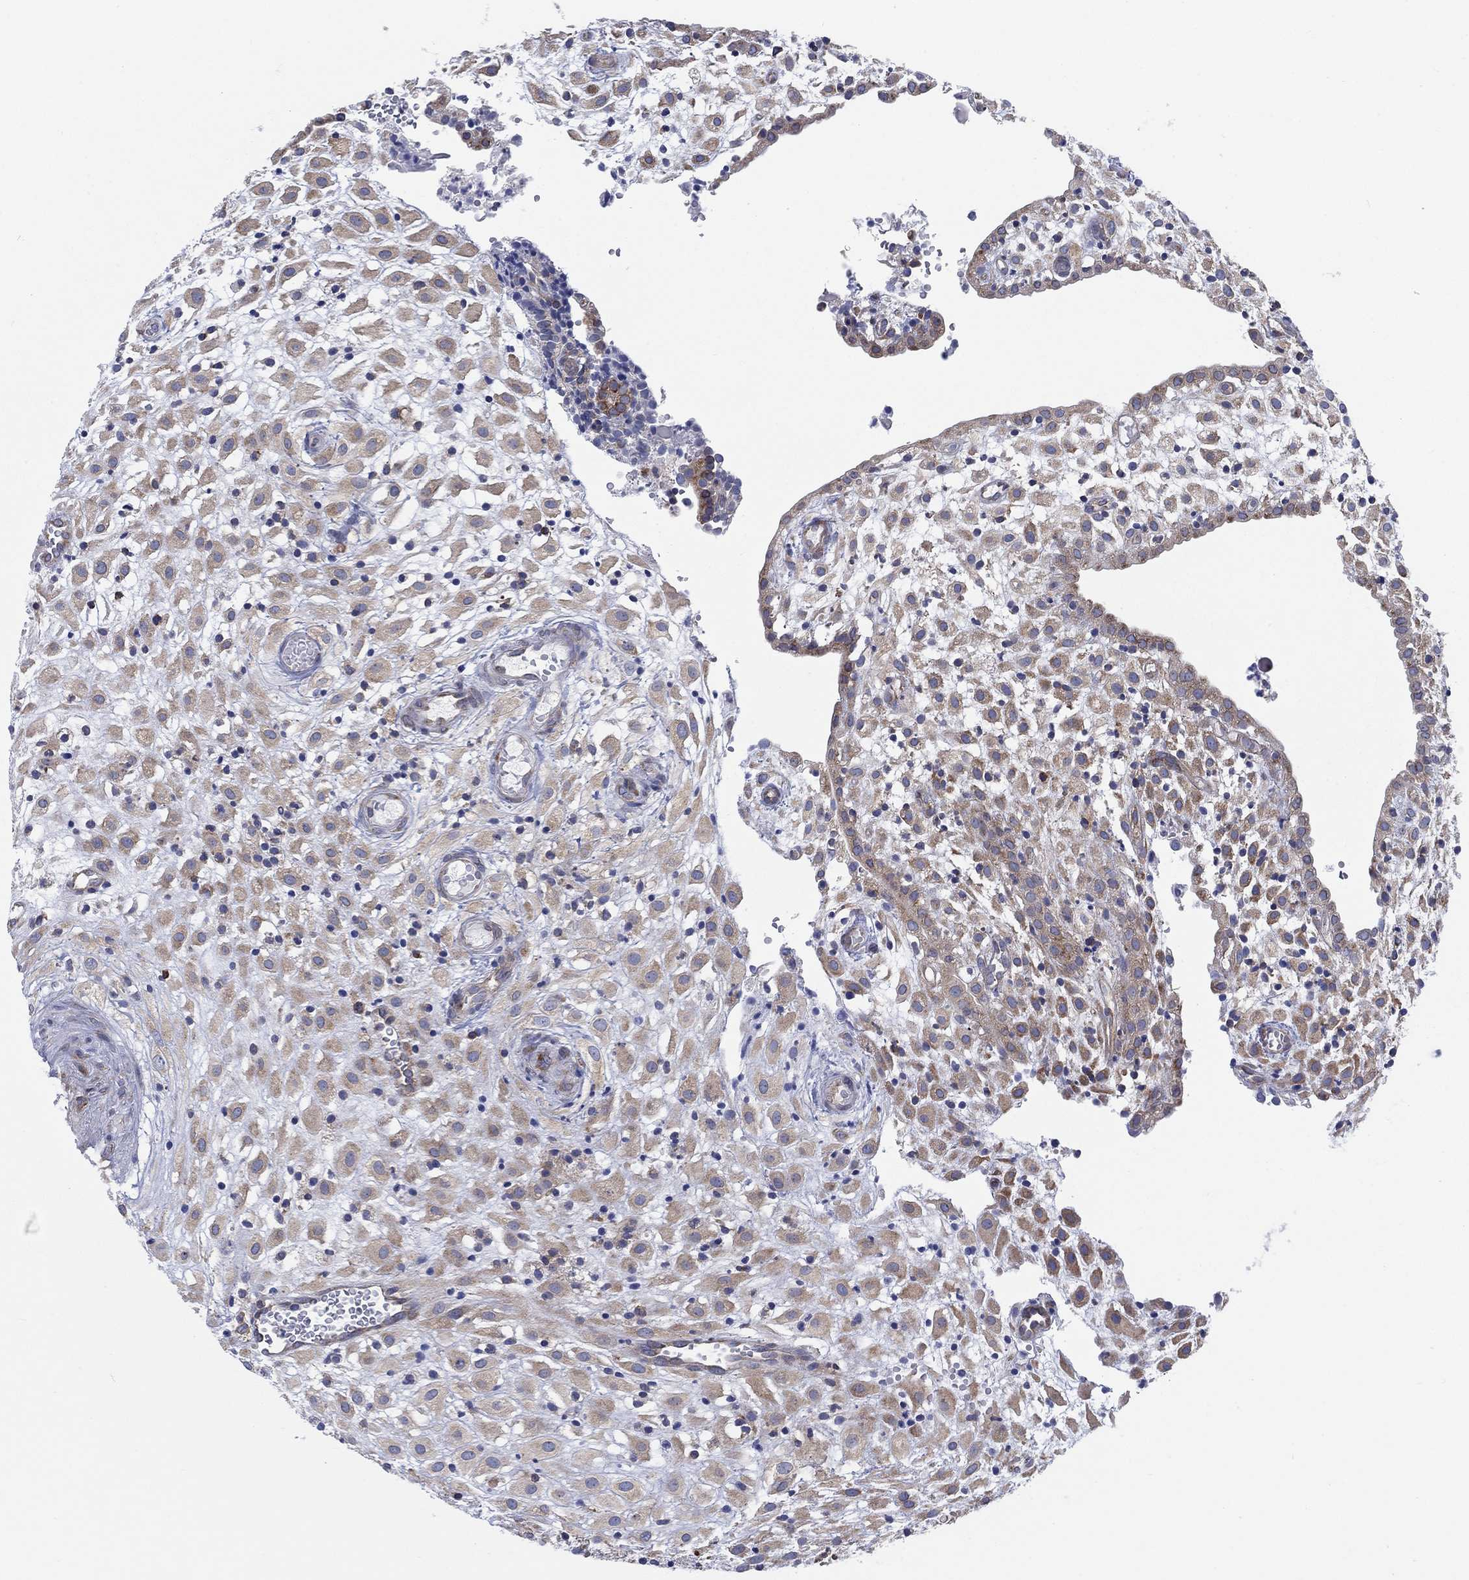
{"staining": {"intensity": "weak", "quantity": ">75%", "location": "cytoplasmic/membranous"}, "tissue": "placenta", "cell_type": "Decidual cells", "image_type": "normal", "snomed": [{"axis": "morphology", "description": "Normal tissue, NOS"}, {"axis": "topography", "description": "Placenta"}], "caption": "The histopathology image demonstrates a brown stain indicating the presence of a protein in the cytoplasmic/membranous of decidual cells in placenta. The staining was performed using DAB (3,3'-diaminobenzidine) to visualize the protein expression in brown, while the nuclei were stained in blue with hematoxylin (Magnification: 20x).", "gene": "TMEM59", "patient": {"sex": "female", "age": 24}}